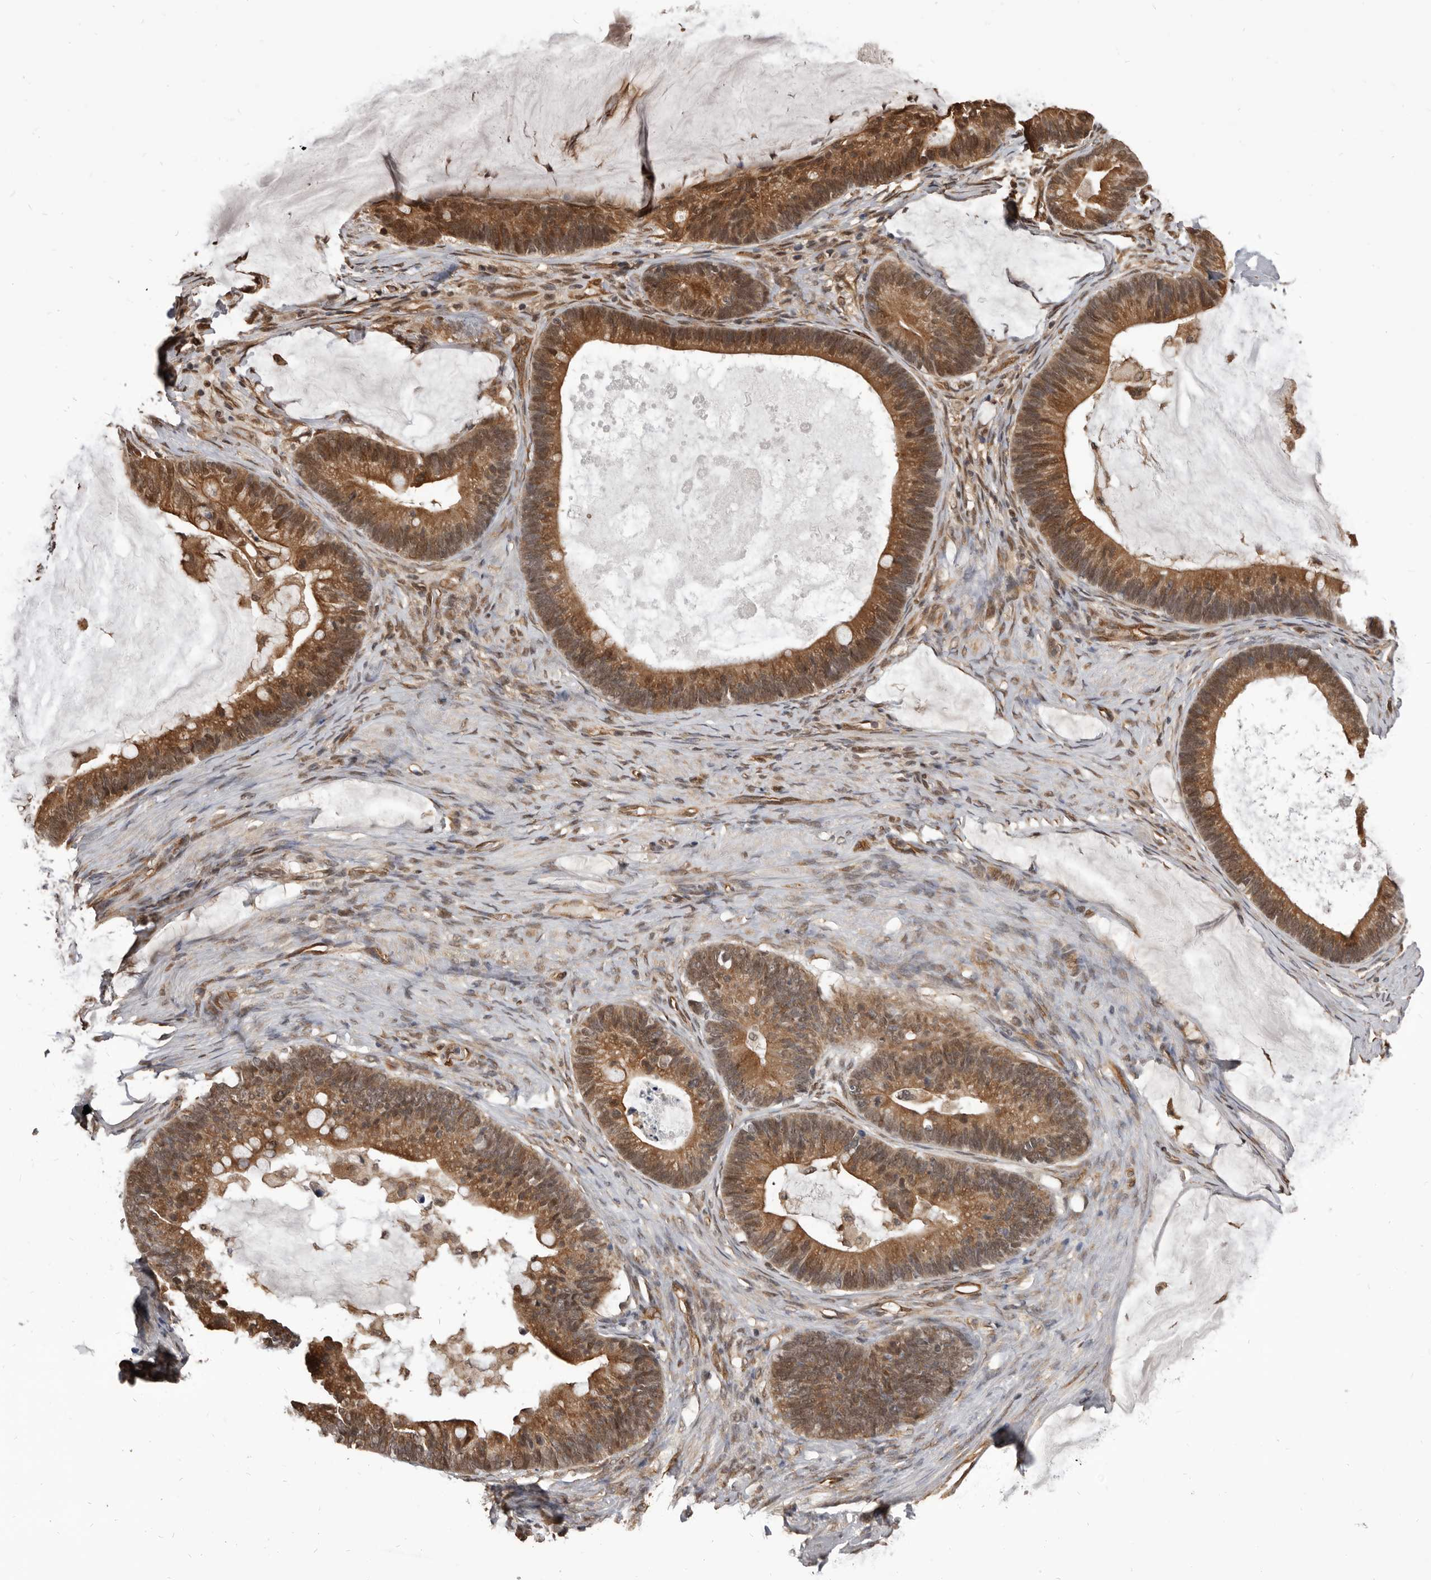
{"staining": {"intensity": "moderate", "quantity": ">75%", "location": "cytoplasmic/membranous,nuclear"}, "tissue": "ovarian cancer", "cell_type": "Tumor cells", "image_type": "cancer", "snomed": [{"axis": "morphology", "description": "Cystadenocarcinoma, mucinous, NOS"}, {"axis": "topography", "description": "Ovary"}], "caption": "Protein analysis of ovarian cancer (mucinous cystadenocarcinoma) tissue exhibits moderate cytoplasmic/membranous and nuclear staining in about >75% of tumor cells.", "gene": "ADAMTS20", "patient": {"sex": "female", "age": 61}}